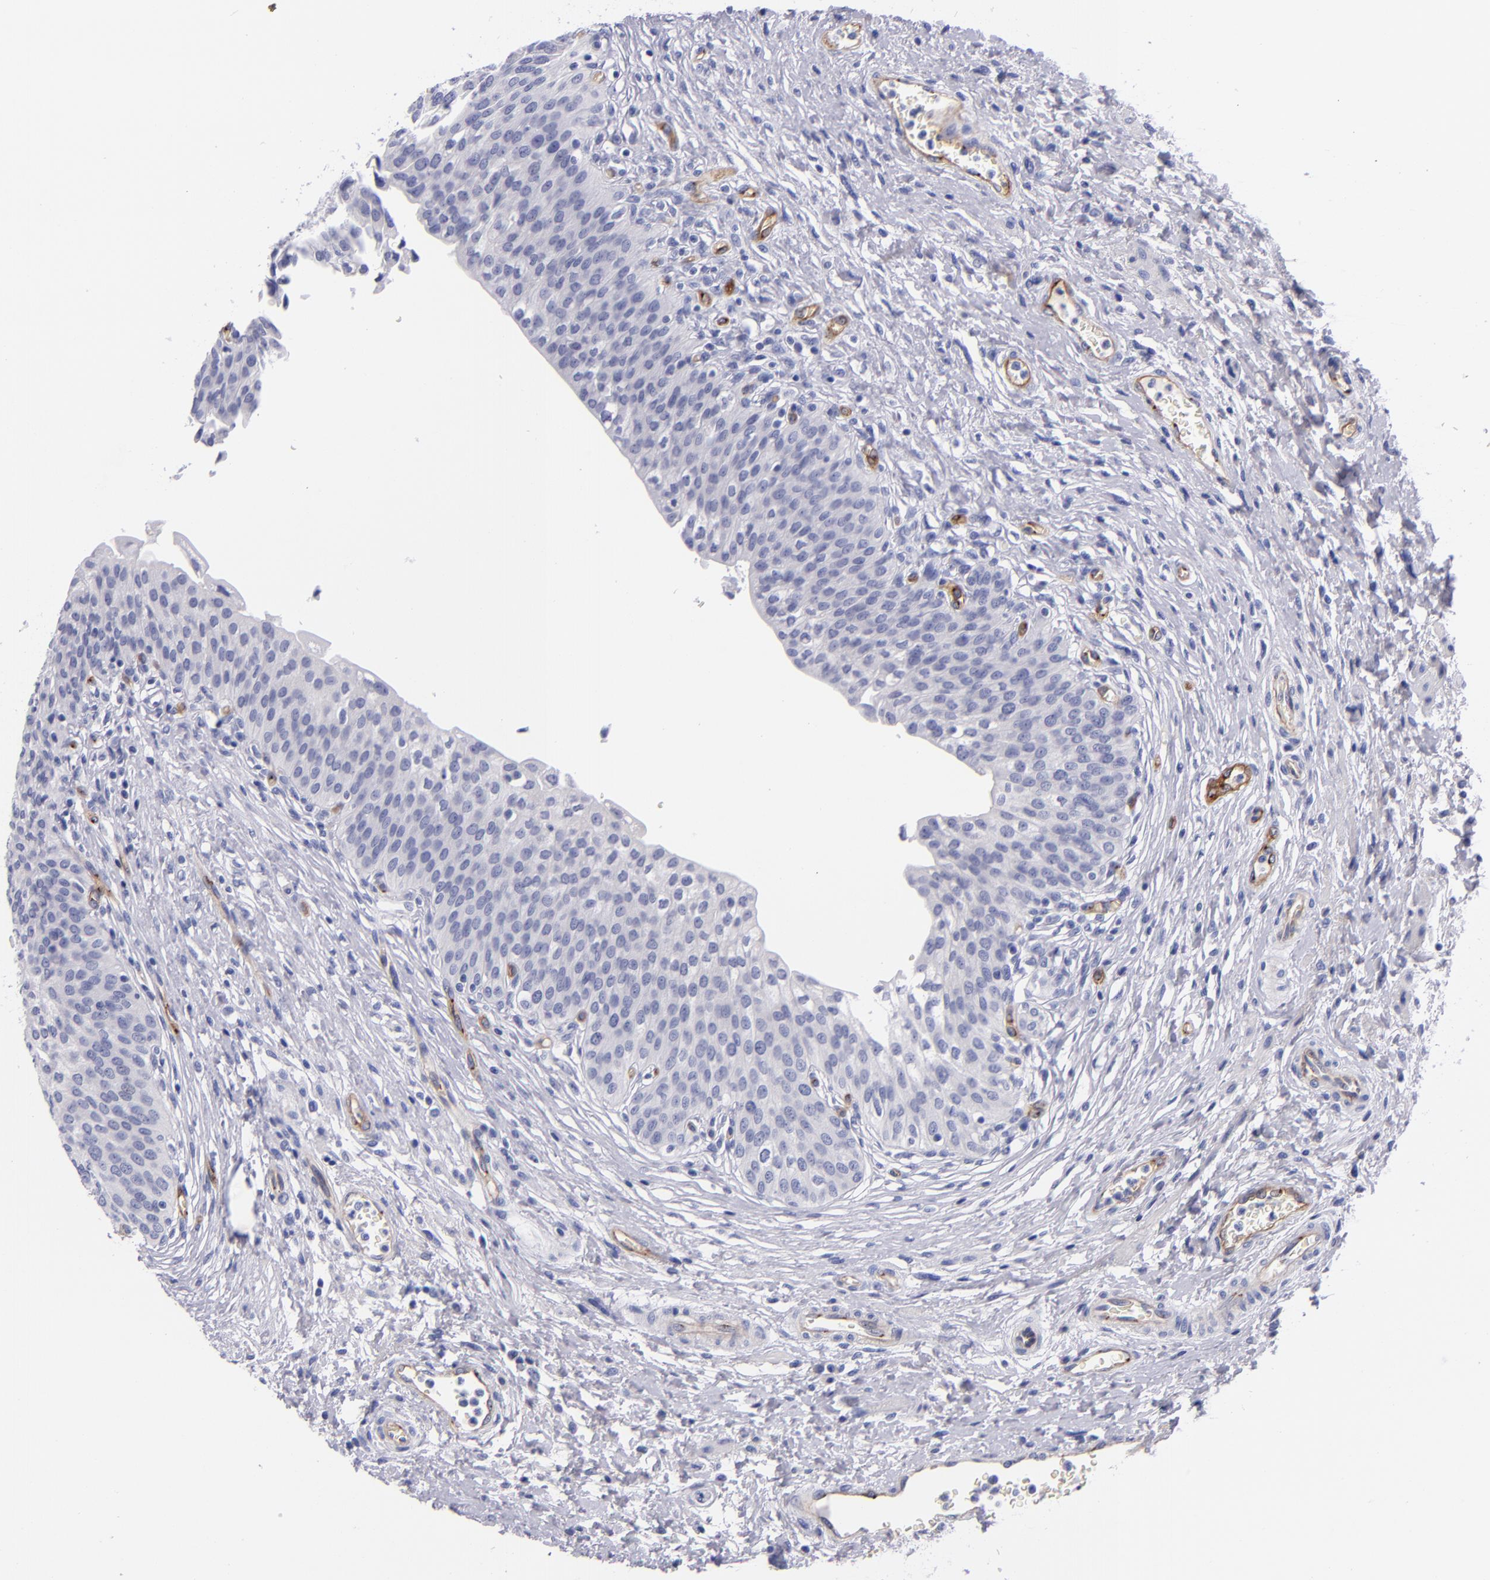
{"staining": {"intensity": "negative", "quantity": "none", "location": "none"}, "tissue": "urinary bladder", "cell_type": "Urothelial cells", "image_type": "normal", "snomed": [{"axis": "morphology", "description": "Normal tissue, NOS"}, {"axis": "topography", "description": "Smooth muscle"}, {"axis": "topography", "description": "Urinary bladder"}], "caption": "DAB (3,3'-diaminobenzidine) immunohistochemical staining of normal urinary bladder reveals no significant staining in urothelial cells. Nuclei are stained in blue.", "gene": "NOS3", "patient": {"sex": "male", "age": 35}}